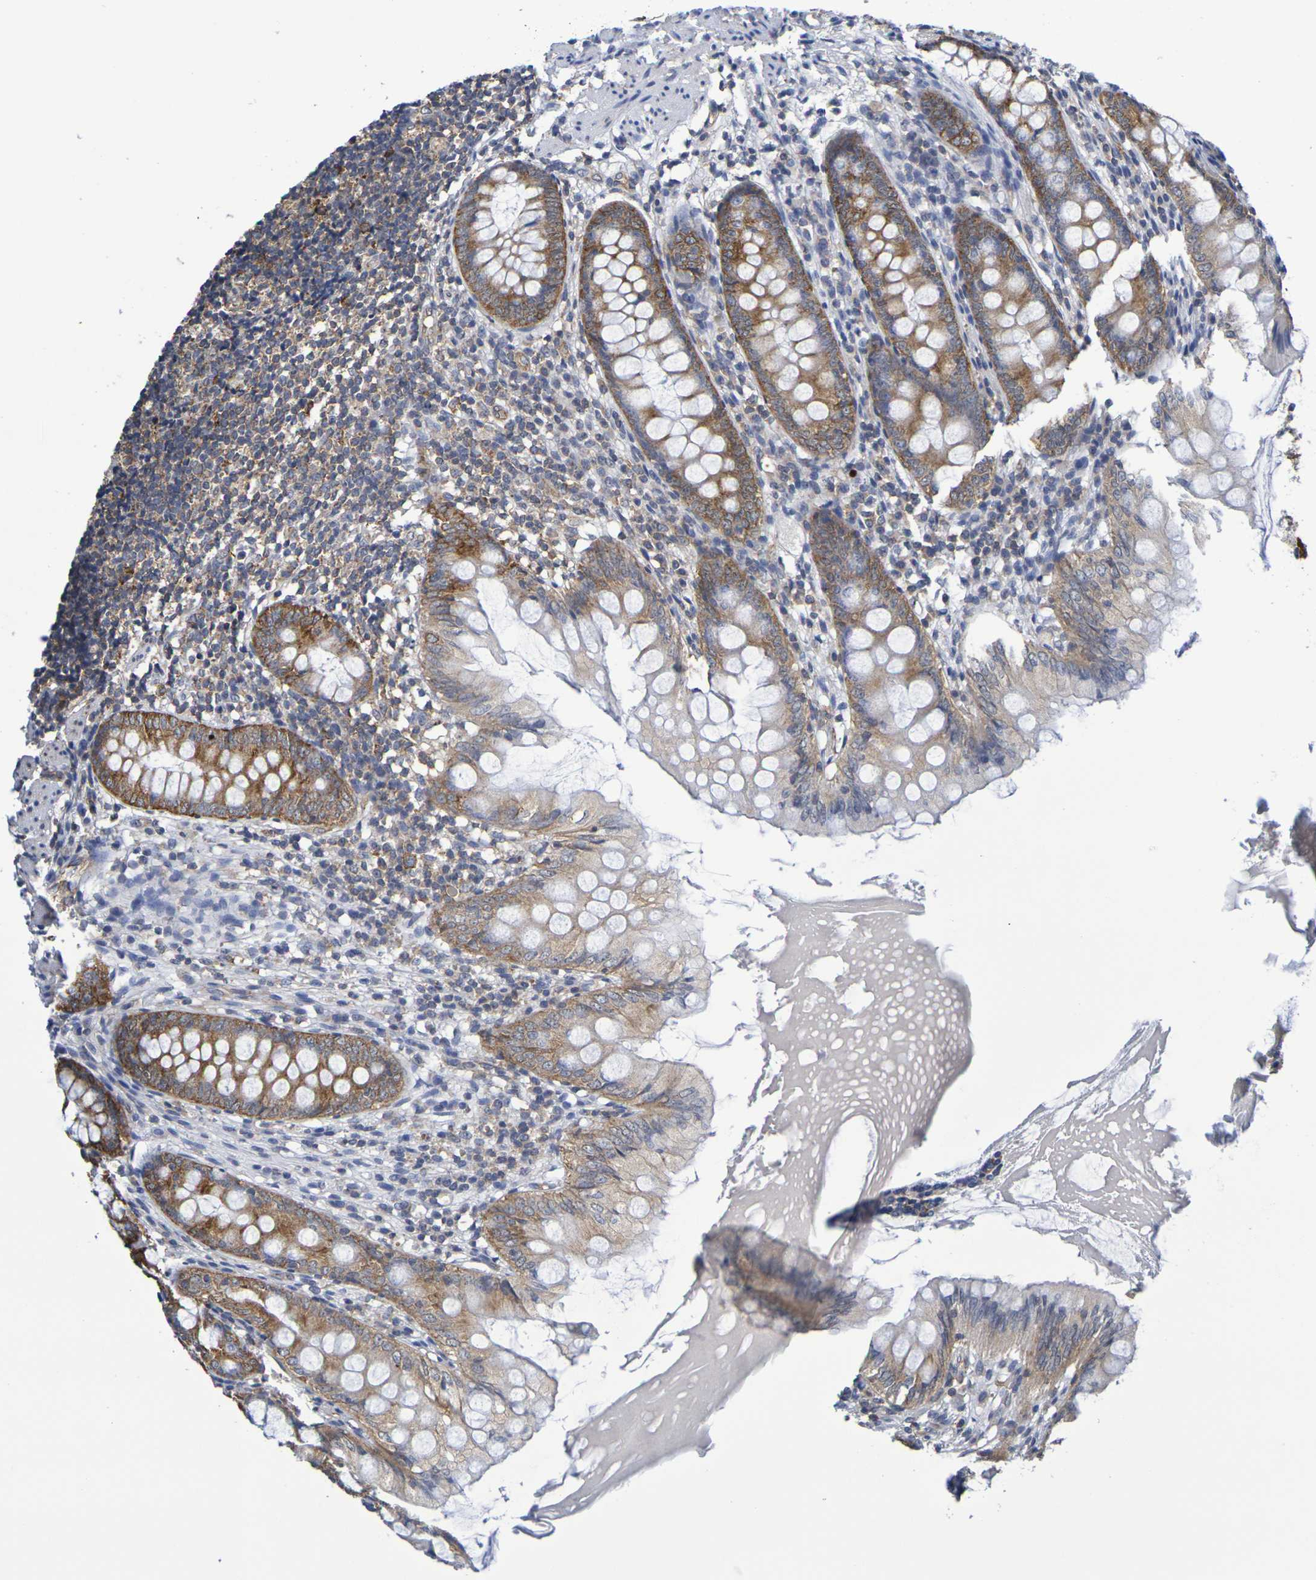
{"staining": {"intensity": "strong", "quantity": ">75%", "location": "cytoplasmic/membranous"}, "tissue": "appendix", "cell_type": "Glandular cells", "image_type": "normal", "snomed": [{"axis": "morphology", "description": "Normal tissue, NOS"}, {"axis": "topography", "description": "Appendix"}], "caption": "High-magnification brightfield microscopy of benign appendix stained with DAB (3,3'-diaminobenzidine) (brown) and counterstained with hematoxylin (blue). glandular cells exhibit strong cytoplasmic/membranous expression is seen in approximately>75% of cells.", "gene": "CHRNB1", "patient": {"sex": "female", "age": 77}}